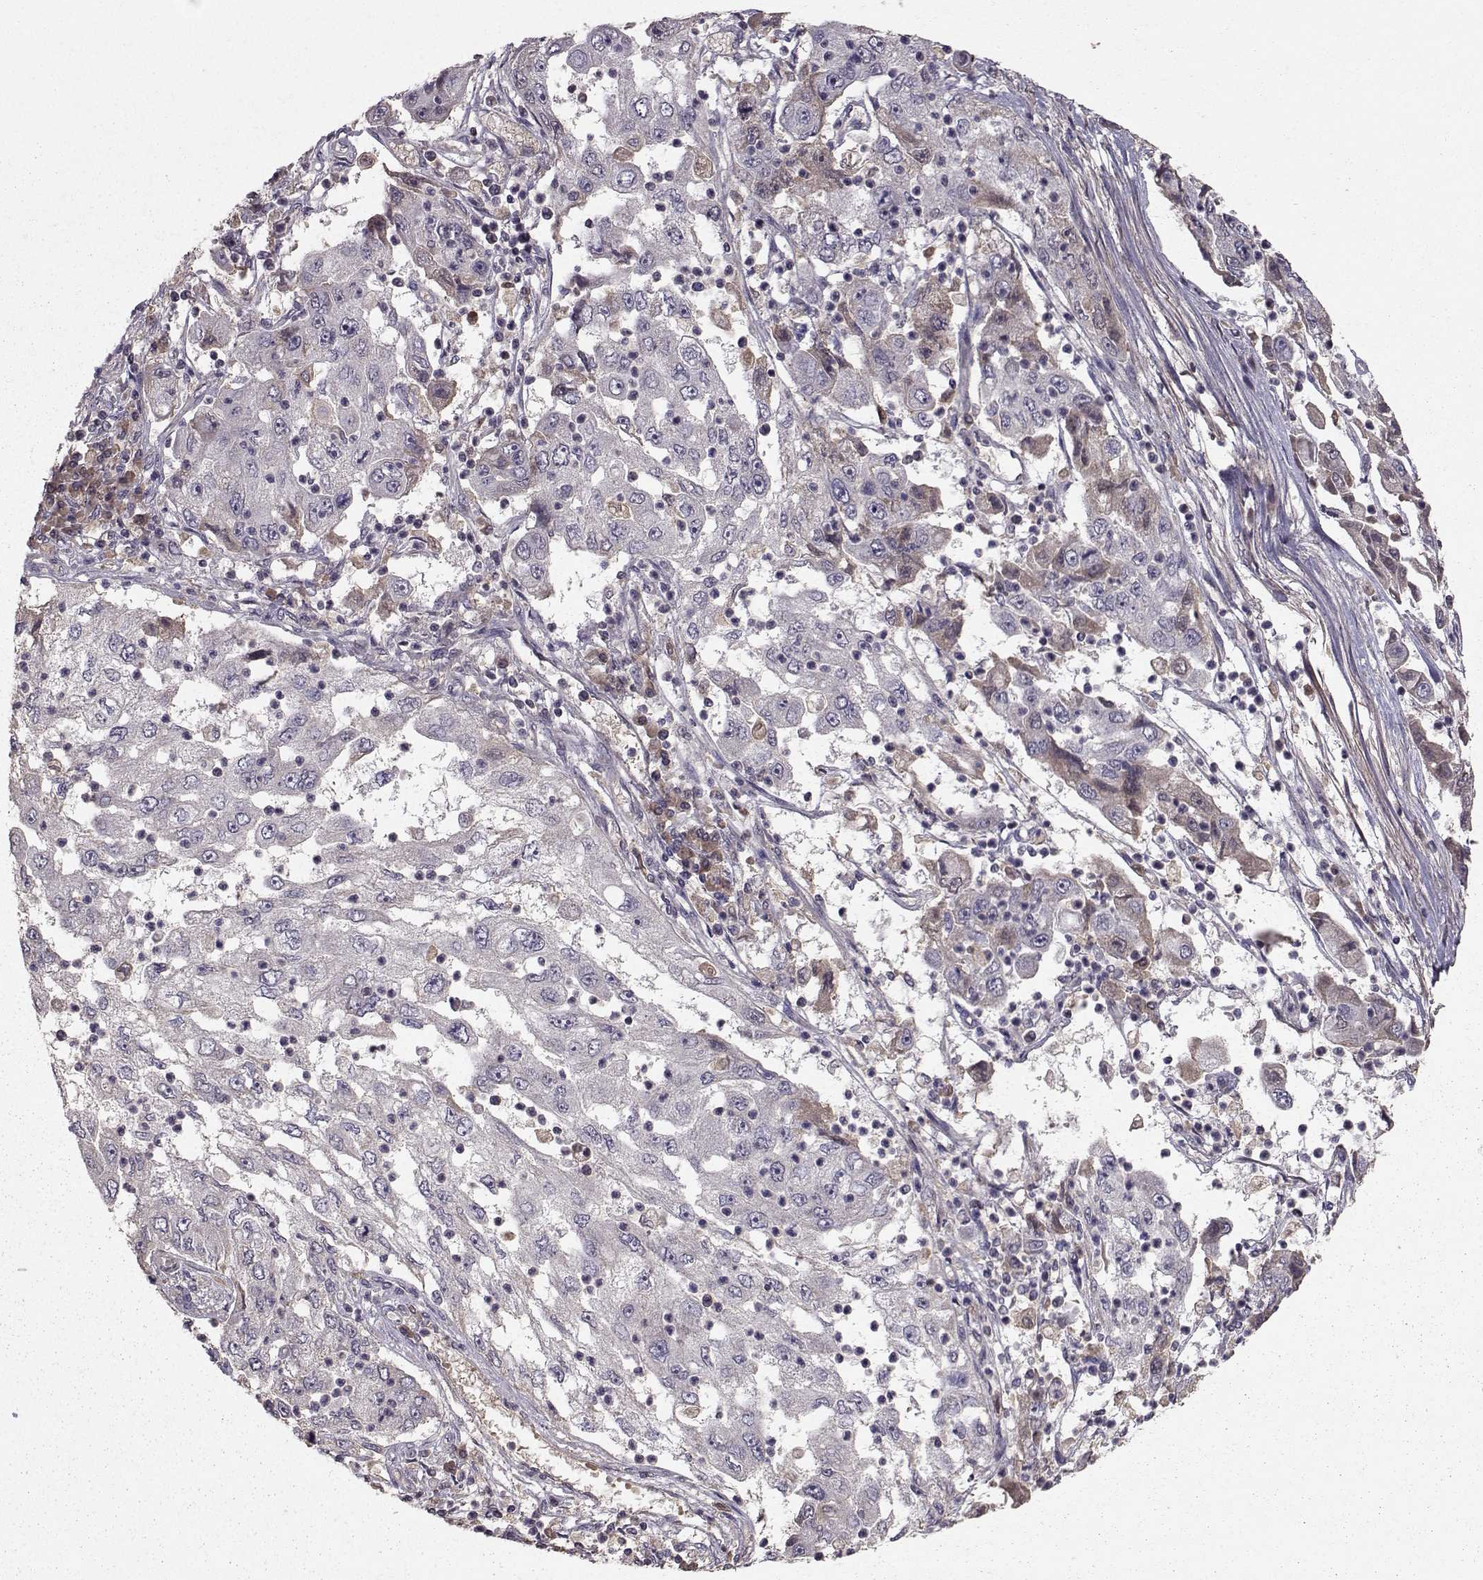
{"staining": {"intensity": "weak", "quantity": "<25%", "location": "cytoplasmic/membranous"}, "tissue": "cervical cancer", "cell_type": "Tumor cells", "image_type": "cancer", "snomed": [{"axis": "morphology", "description": "Squamous cell carcinoma, NOS"}, {"axis": "topography", "description": "Cervix"}], "caption": "The histopathology image demonstrates no staining of tumor cells in cervical squamous cell carcinoma.", "gene": "PMCH", "patient": {"sex": "female", "age": 36}}